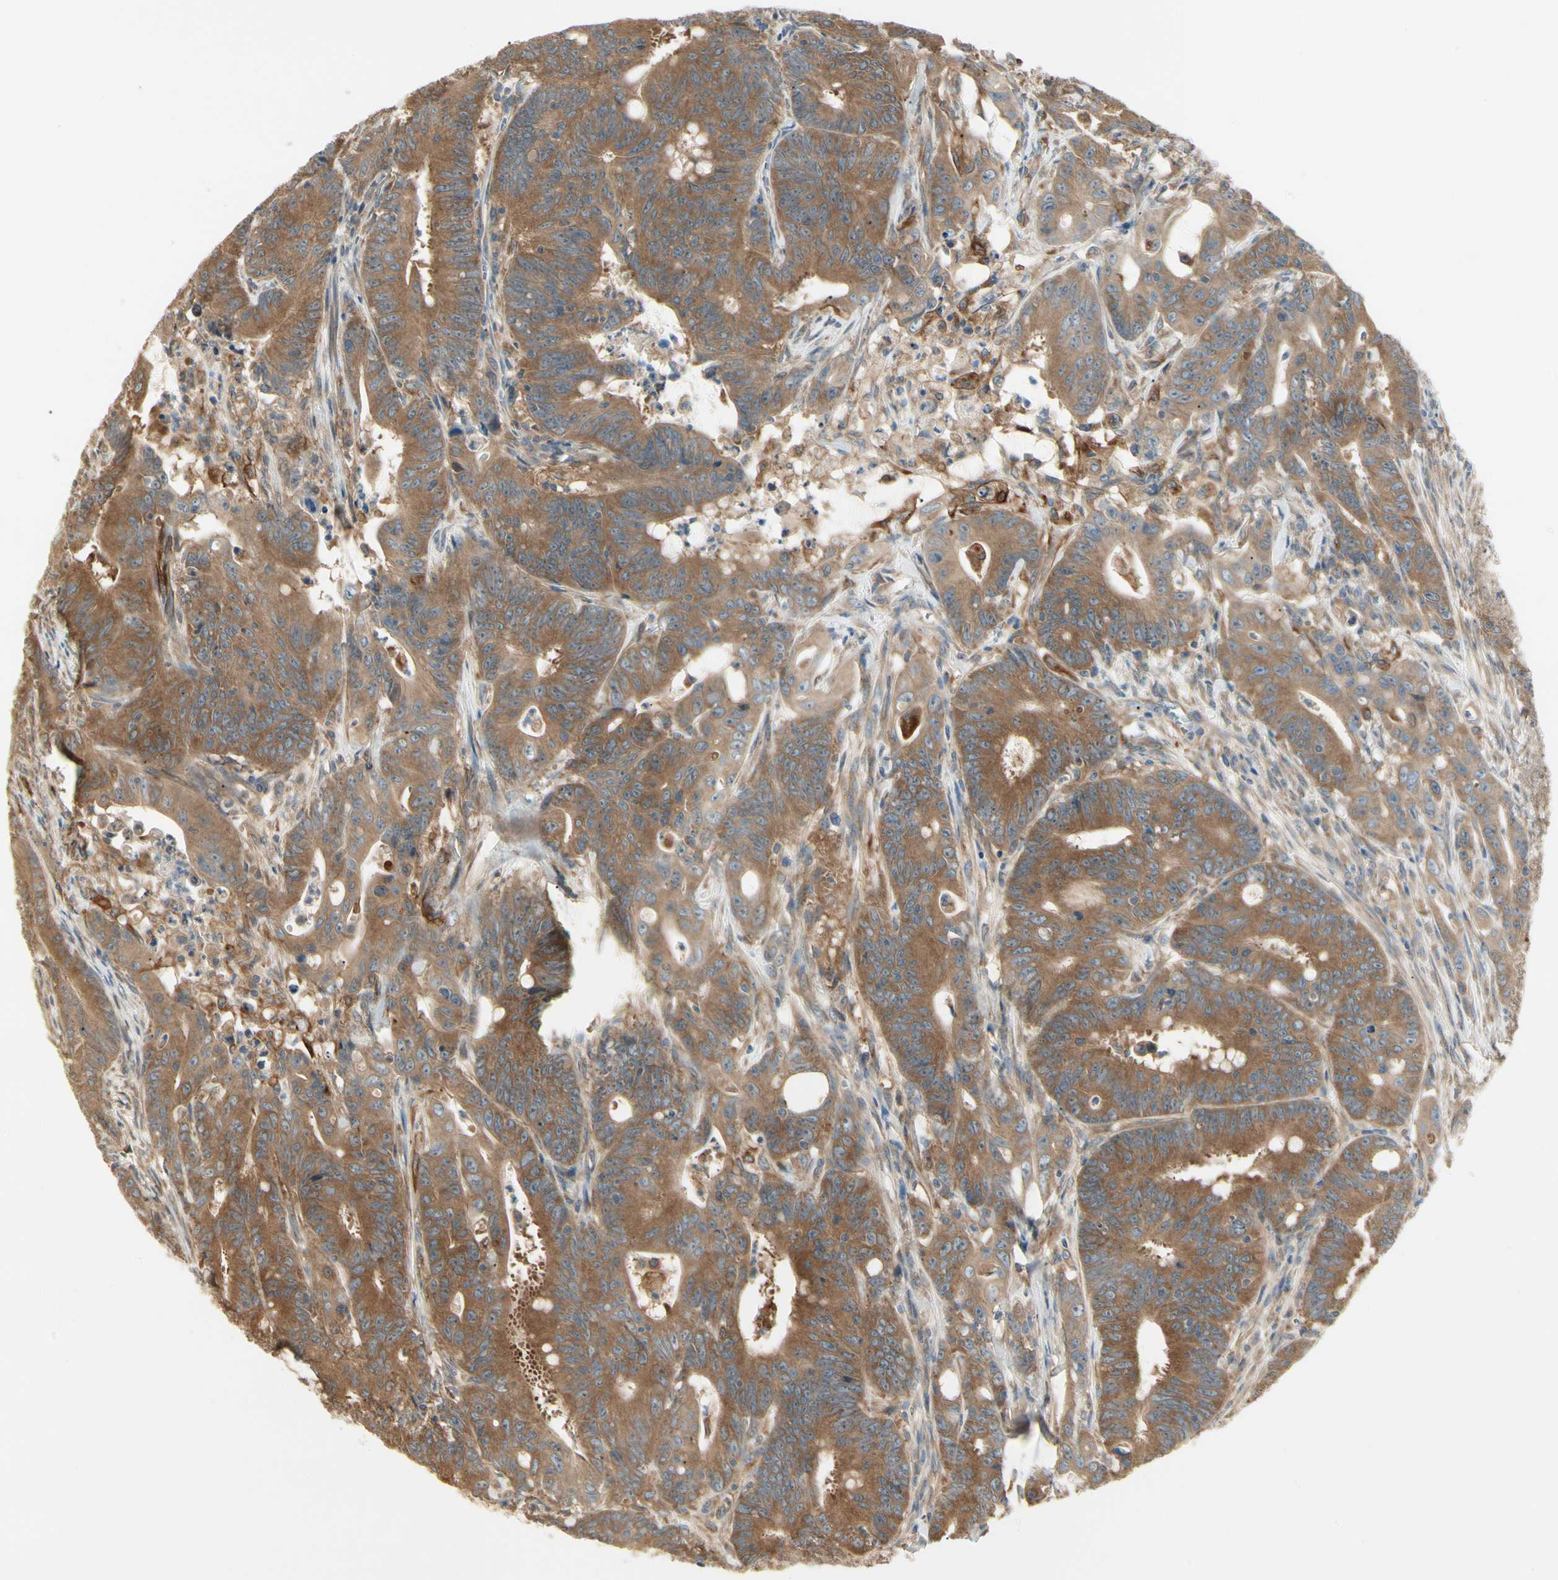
{"staining": {"intensity": "moderate", "quantity": ">75%", "location": "cytoplasmic/membranous"}, "tissue": "colorectal cancer", "cell_type": "Tumor cells", "image_type": "cancer", "snomed": [{"axis": "morphology", "description": "Adenocarcinoma, NOS"}, {"axis": "topography", "description": "Colon"}], "caption": "This is an image of immunohistochemistry staining of colorectal cancer, which shows moderate positivity in the cytoplasmic/membranous of tumor cells.", "gene": "IRAG1", "patient": {"sex": "male", "age": 45}}